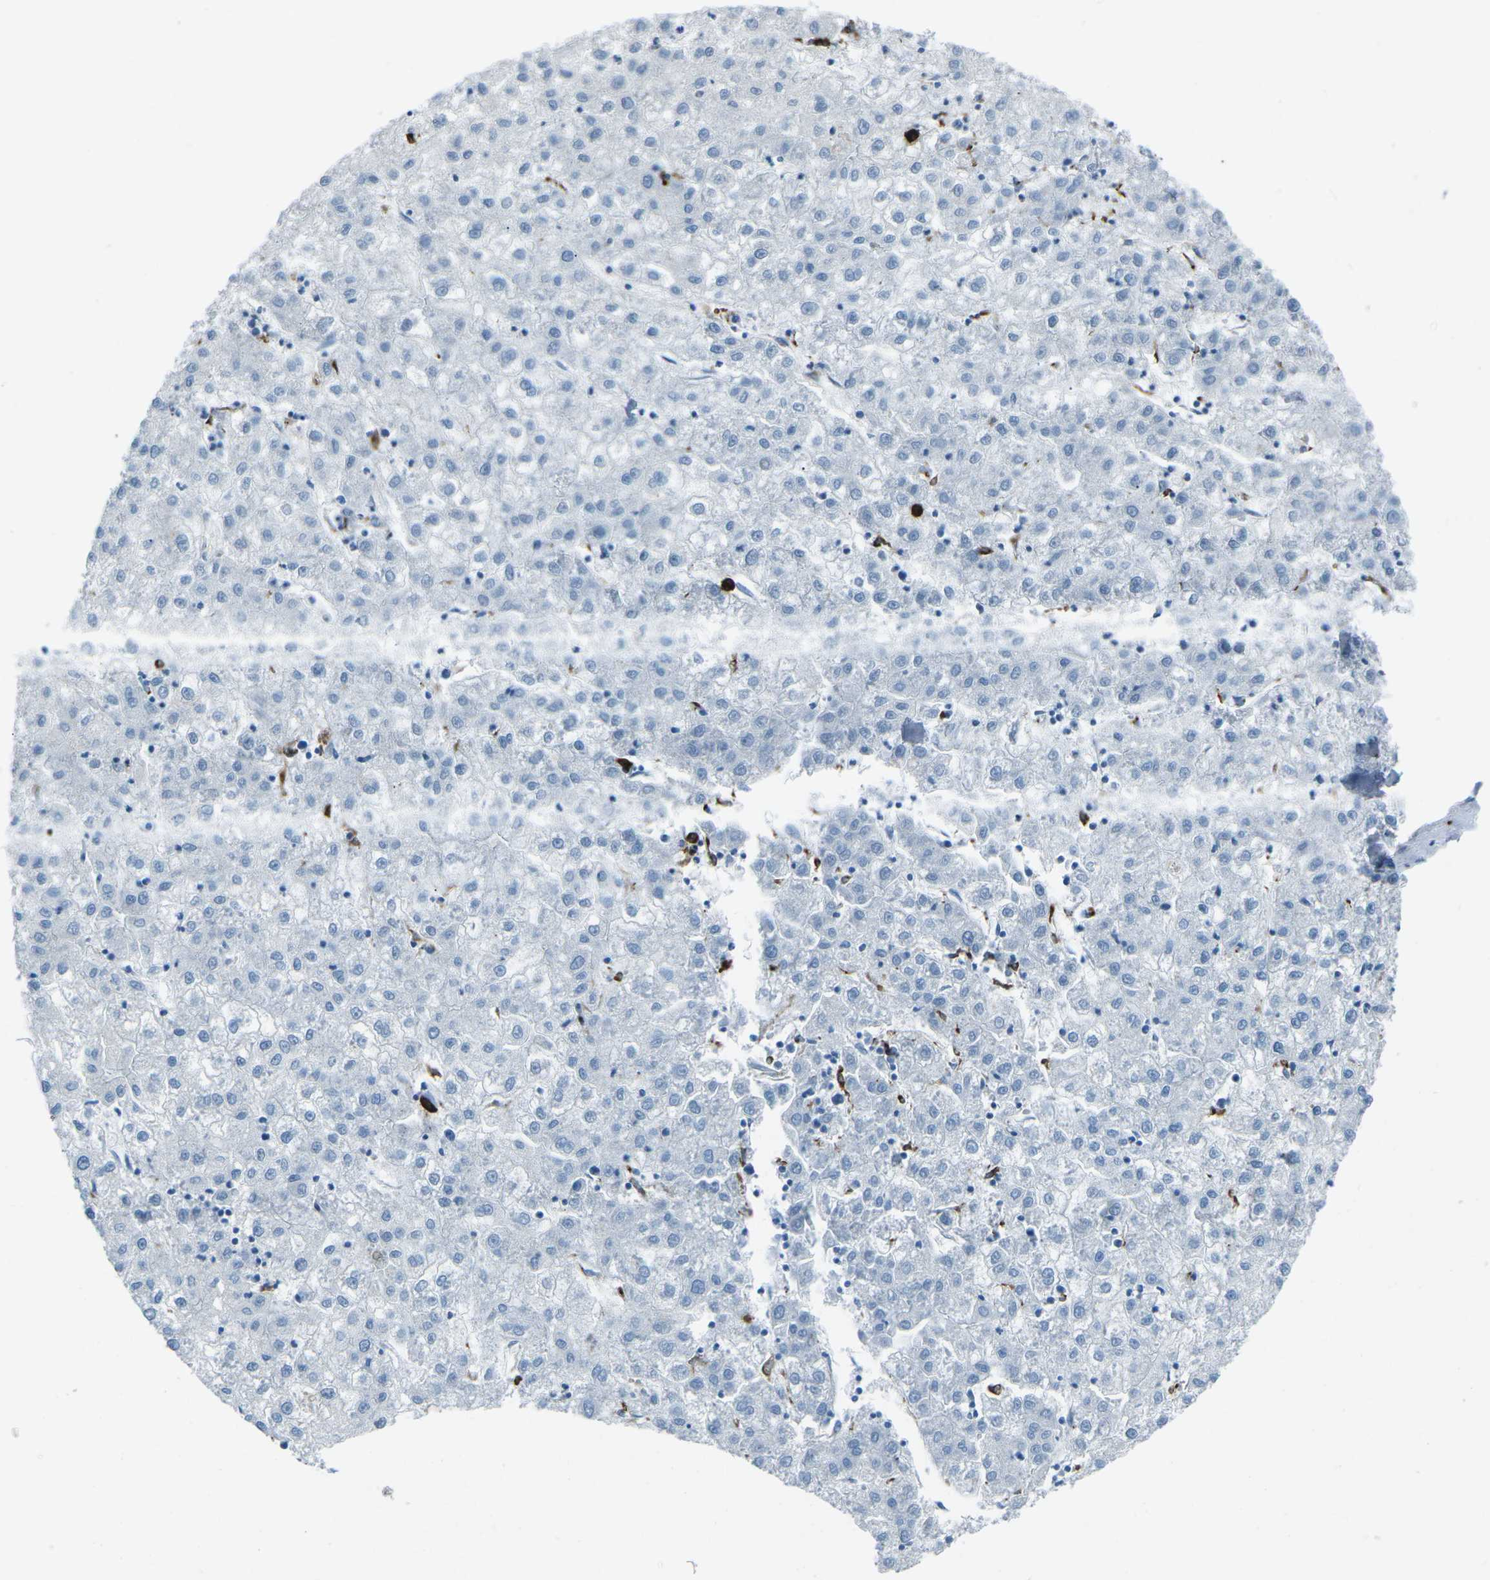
{"staining": {"intensity": "negative", "quantity": "none", "location": "none"}, "tissue": "liver cancer", "cell_type": "Tumor cells", "image_type": "cancer", "snomed": [{"axis": "morphology", "description": "Carcinoma, Hepatocellular, NOS"}, {"axis": "topography", "description": "Liver"}], "caption": "The image reveals no staining of tumor cells in hepatocellular carcinoma (liver).", "gene": "FCN1", "patient": {"sex": "male", "age": 72}}